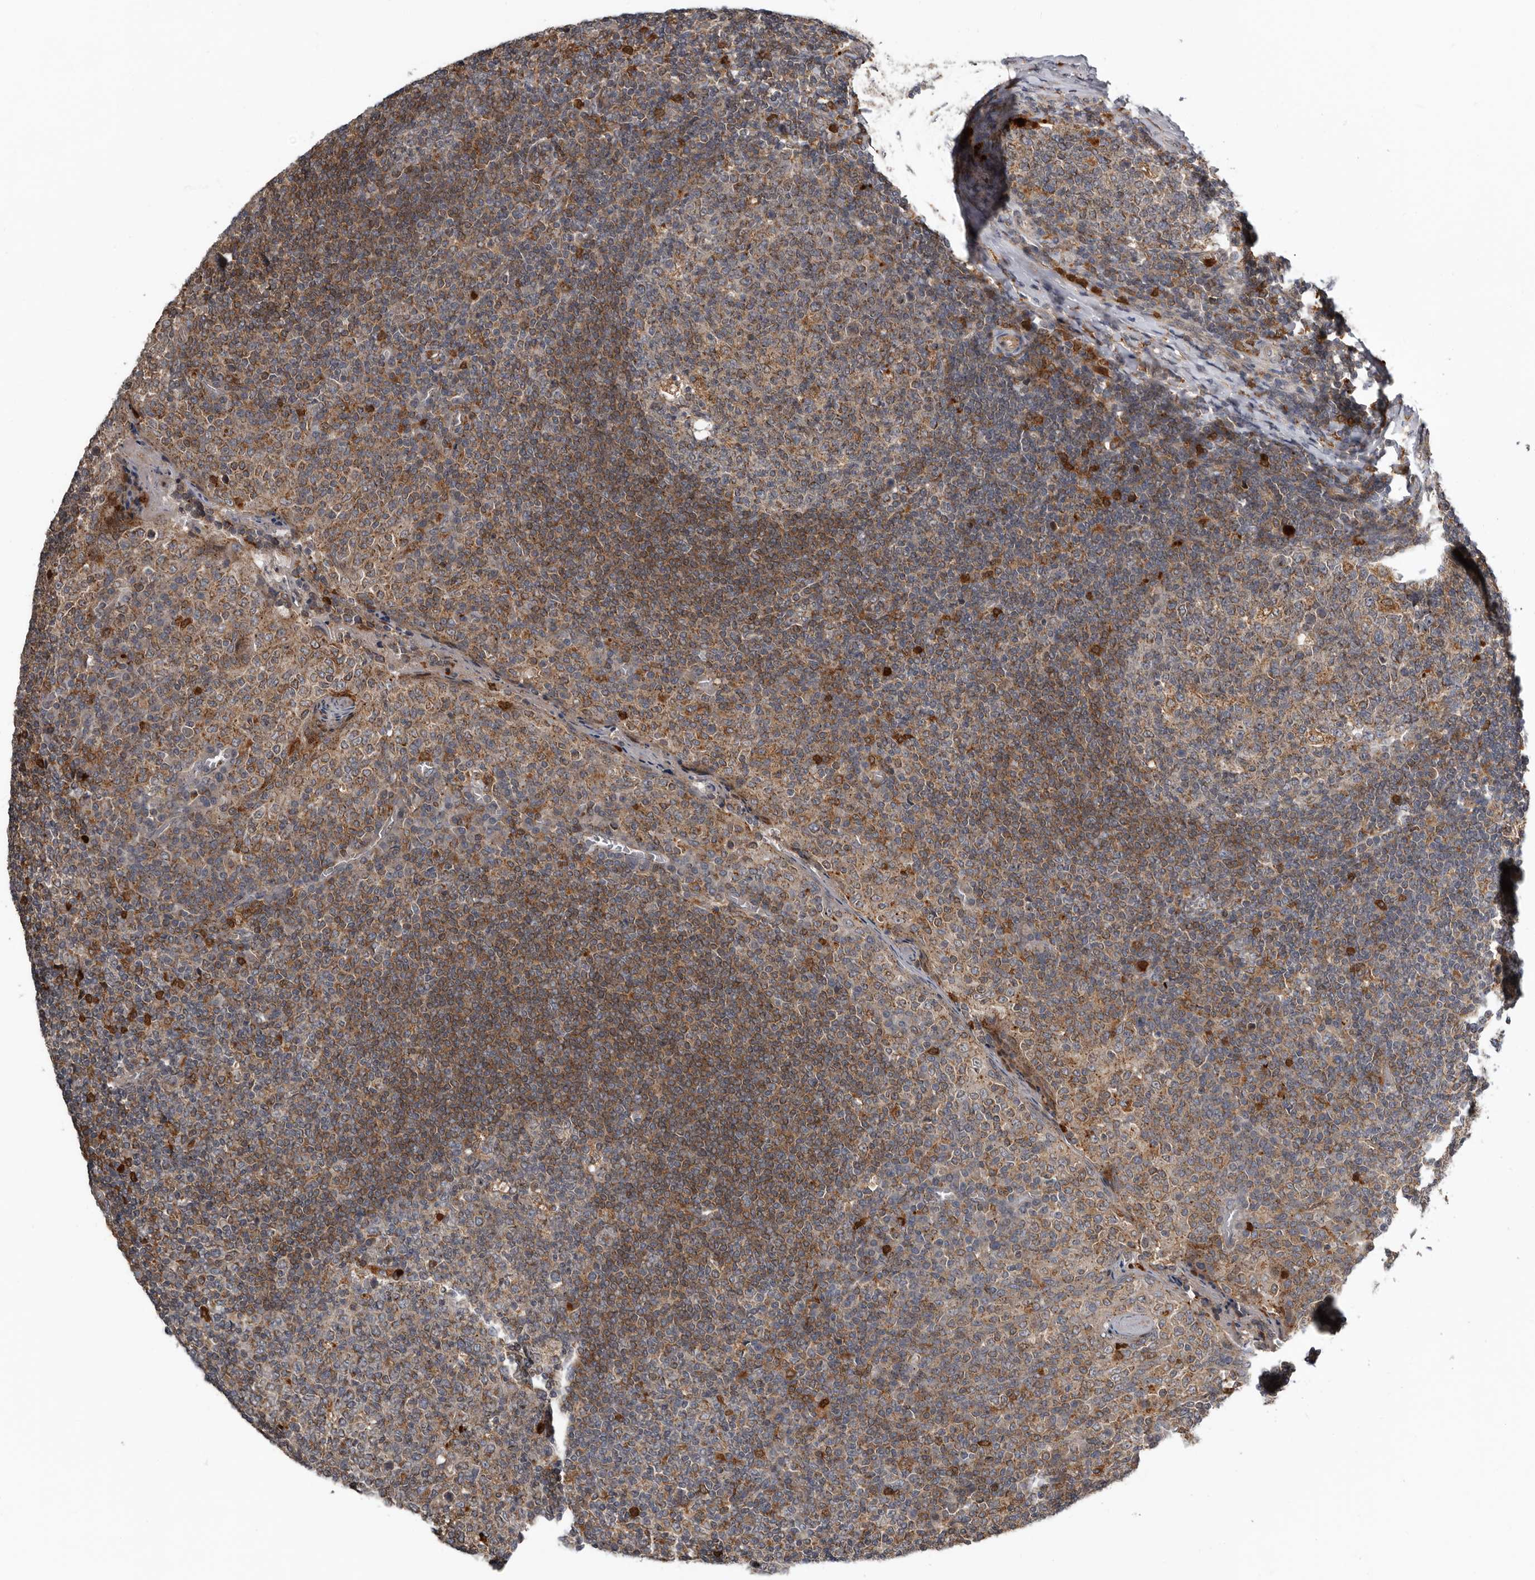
{"staining": {"intensity": "moderate", "quantity": ">75%", "location": "cytoplasmic/membranous"}, "tissue": "tonsil", "cell_type": "Germinal center cells", "image_type": "normal", "snomed": [{"axis": "morphology", "description": "Normal tissue, NOS"}, {"axis": "topography", "description": "Tonsil"}], "caption": "The photomicrograph exhibits immunohistochemical staining of unremarkable tonsil. There is moderate cytoplasmic/membranous staining is present in approximately >75% of germinal center cells. Using DAB (brown) and hematoxylin (blue) stains, captured at high magnification using brightfield microscopy.", "gene": "FGFR4", "patient": {"sex": "female", "age": 19}}